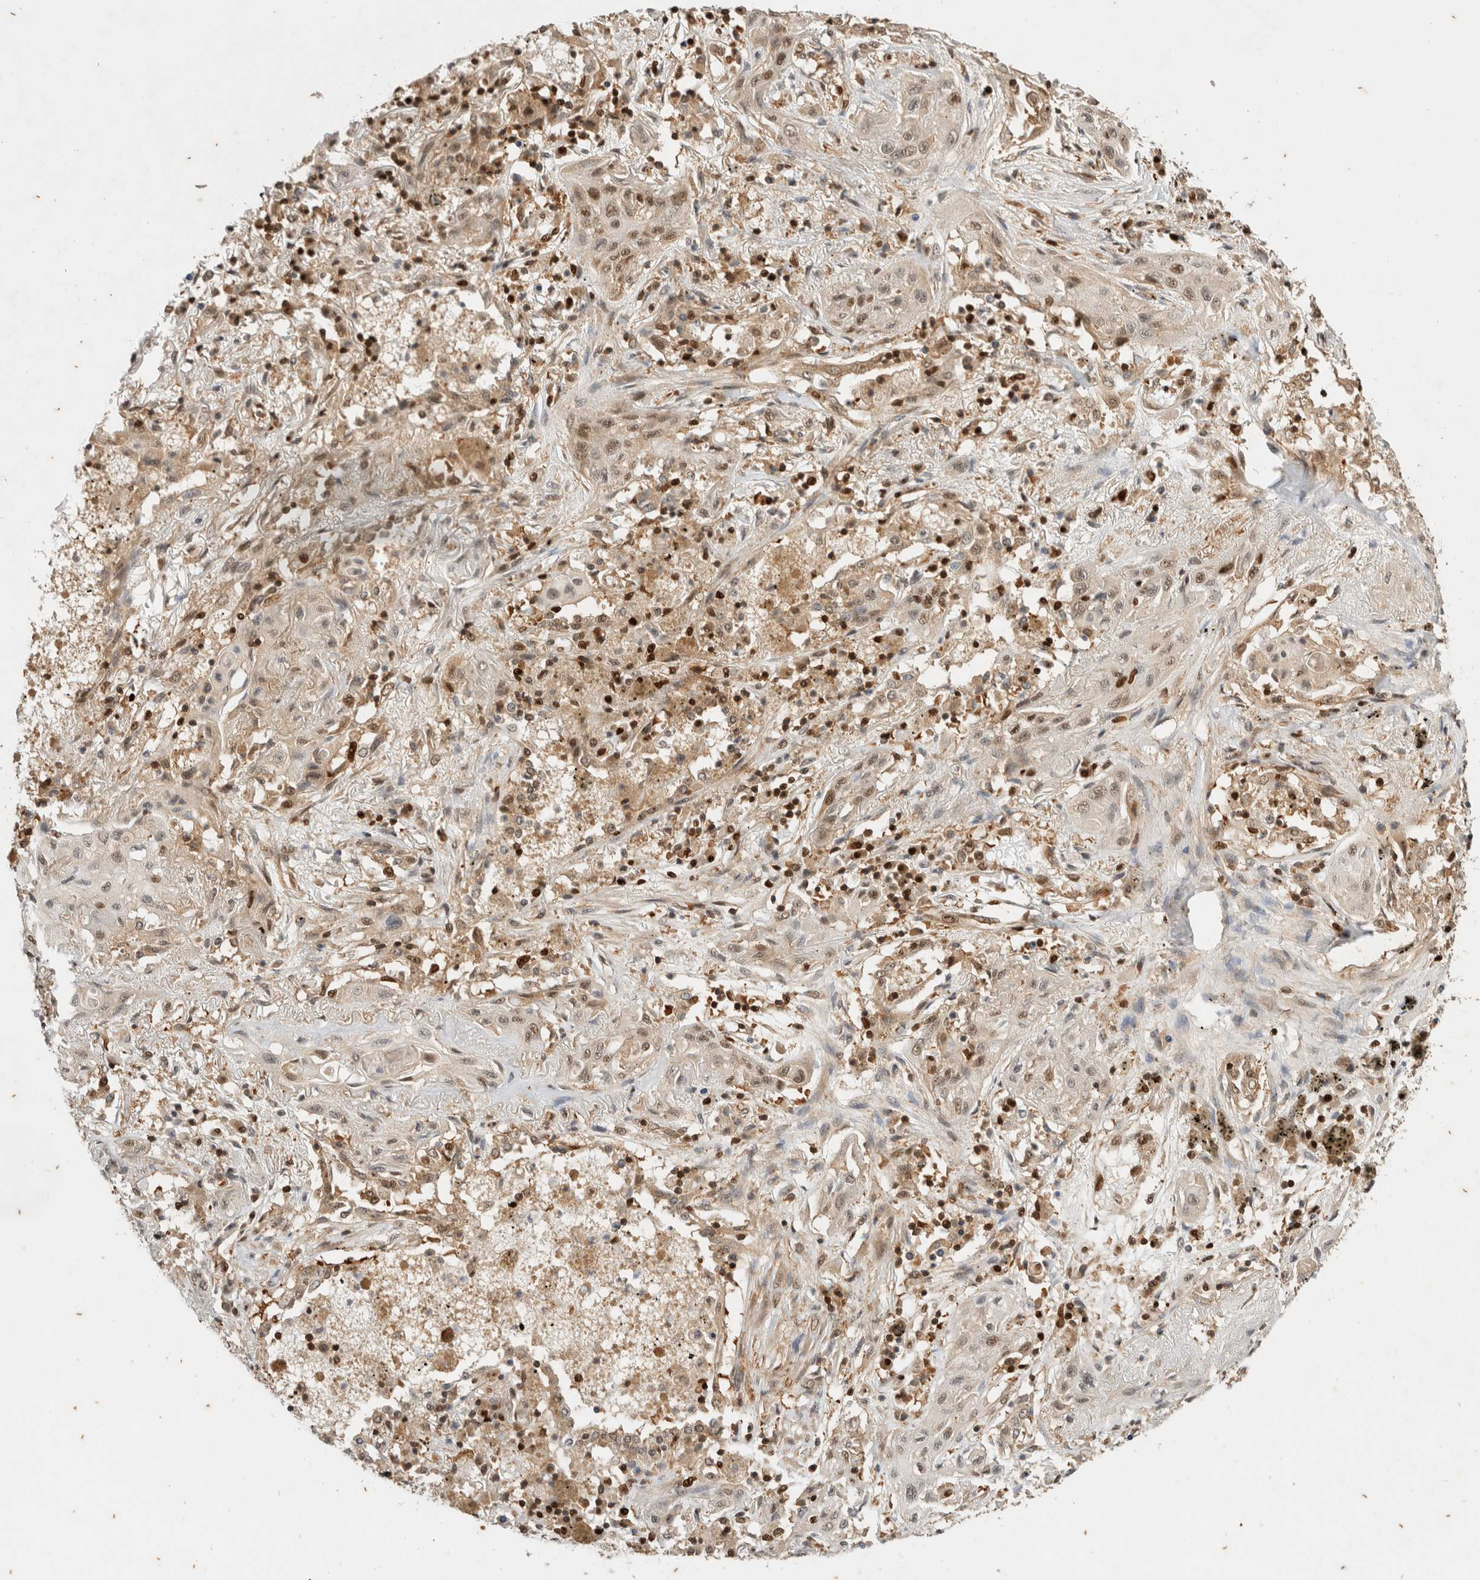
{"staining": {"intensity": "weak", "quantity": ">75%", "location": "nuclear"}, "tissue": "lung cancer", "cell_type": "Tumor cells", "image_type": "cancer", "snomed": [{"axis": "morphology", "description": "Squamous cell carcinoma, NOS"}, {"axis": "topography", "description": "Lung"}], "caption": "Lung cancer stained with a brown dye displays weak nuclear positive positivity in about >75% of tumor cells.", "gene": "SNRNP40", "patient": {"sex": "female", "age": 47}}